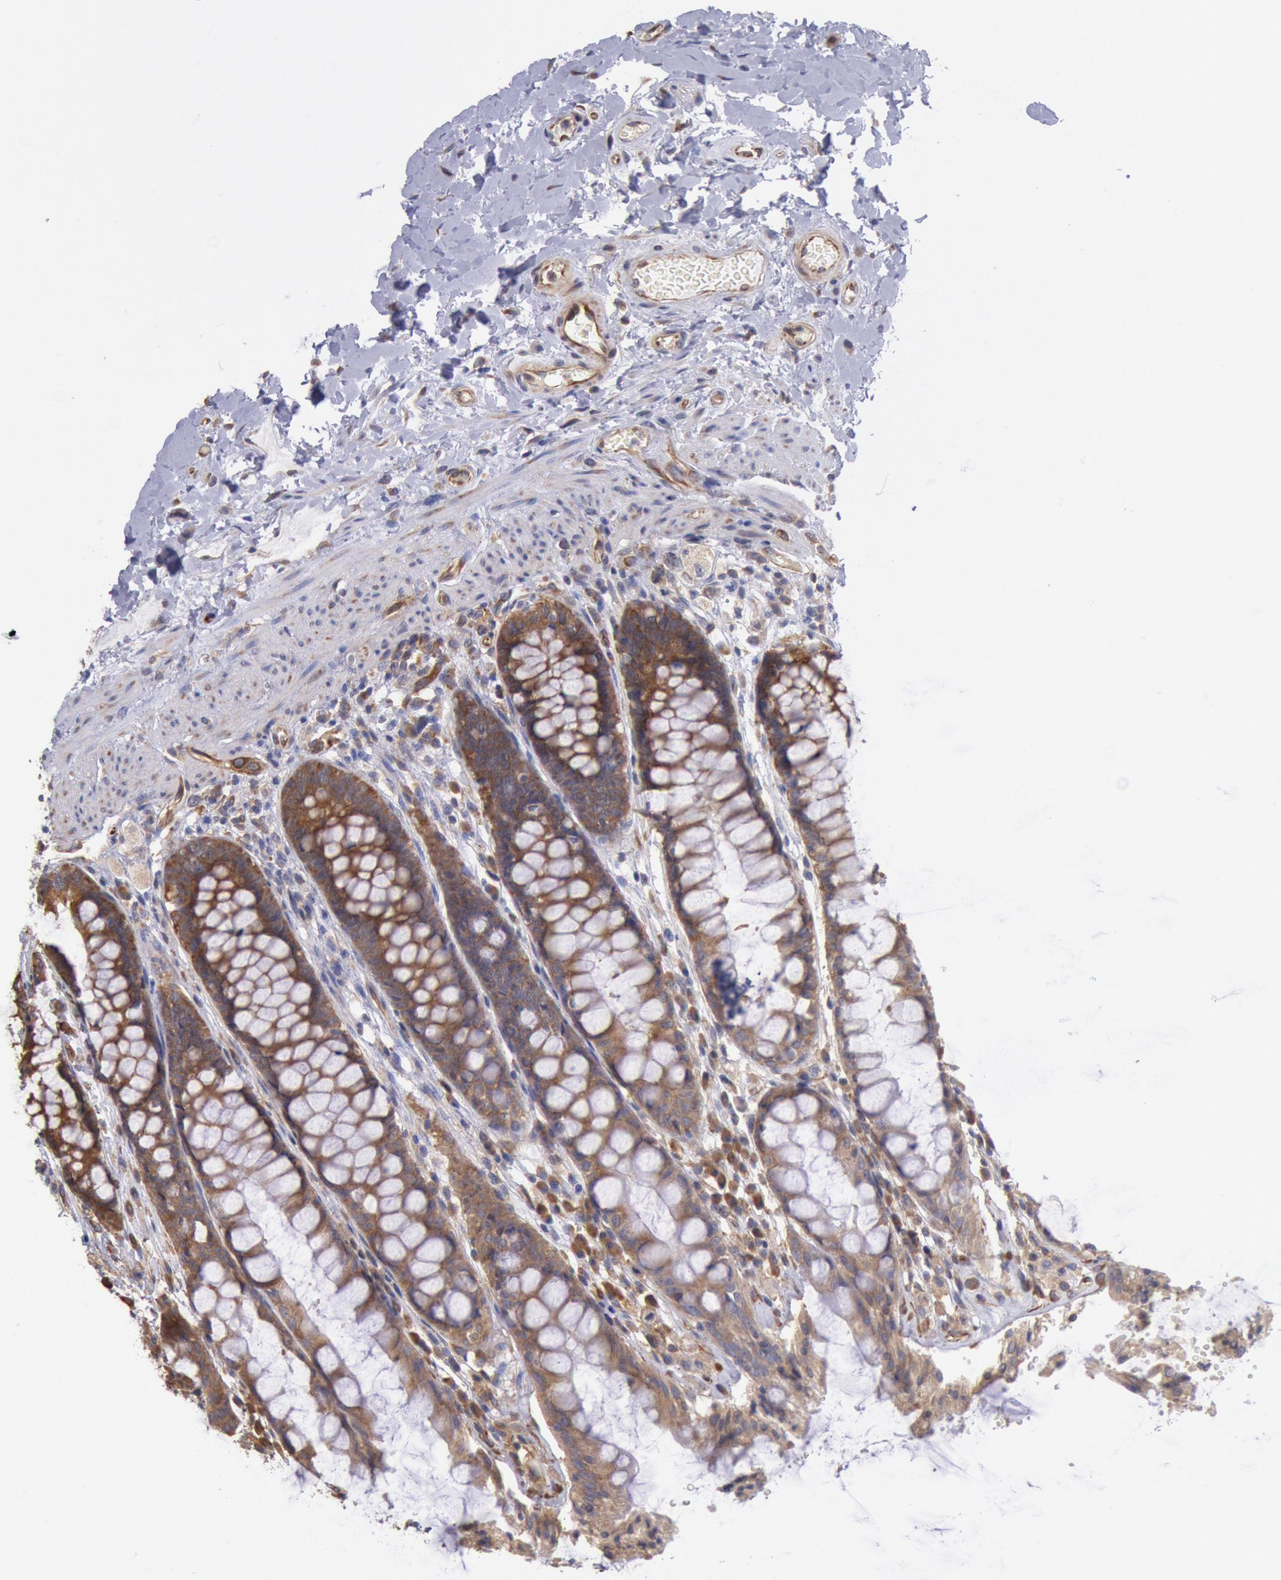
{"staining": {"intensity": "strong", "quantity": ">75%", "location": "cytoplasmic/membranous"}, "tissue": "rectum", "cell_type": "Glandular cells", "image_type": "normal", "snomed": [{"axis": "morphology", "description": "Normal tissue, NOS"}, {"axis": "topography", "description": "Rectum"}], "caption": "Strong cytoplasmic/membranous expression for a protein is appreciated in approximately >75% of glandular cells of benign rectum using immunohistochemistry (IHC).", "gene": "DRG1", "patient": {"sex": "female", "age": 46}}